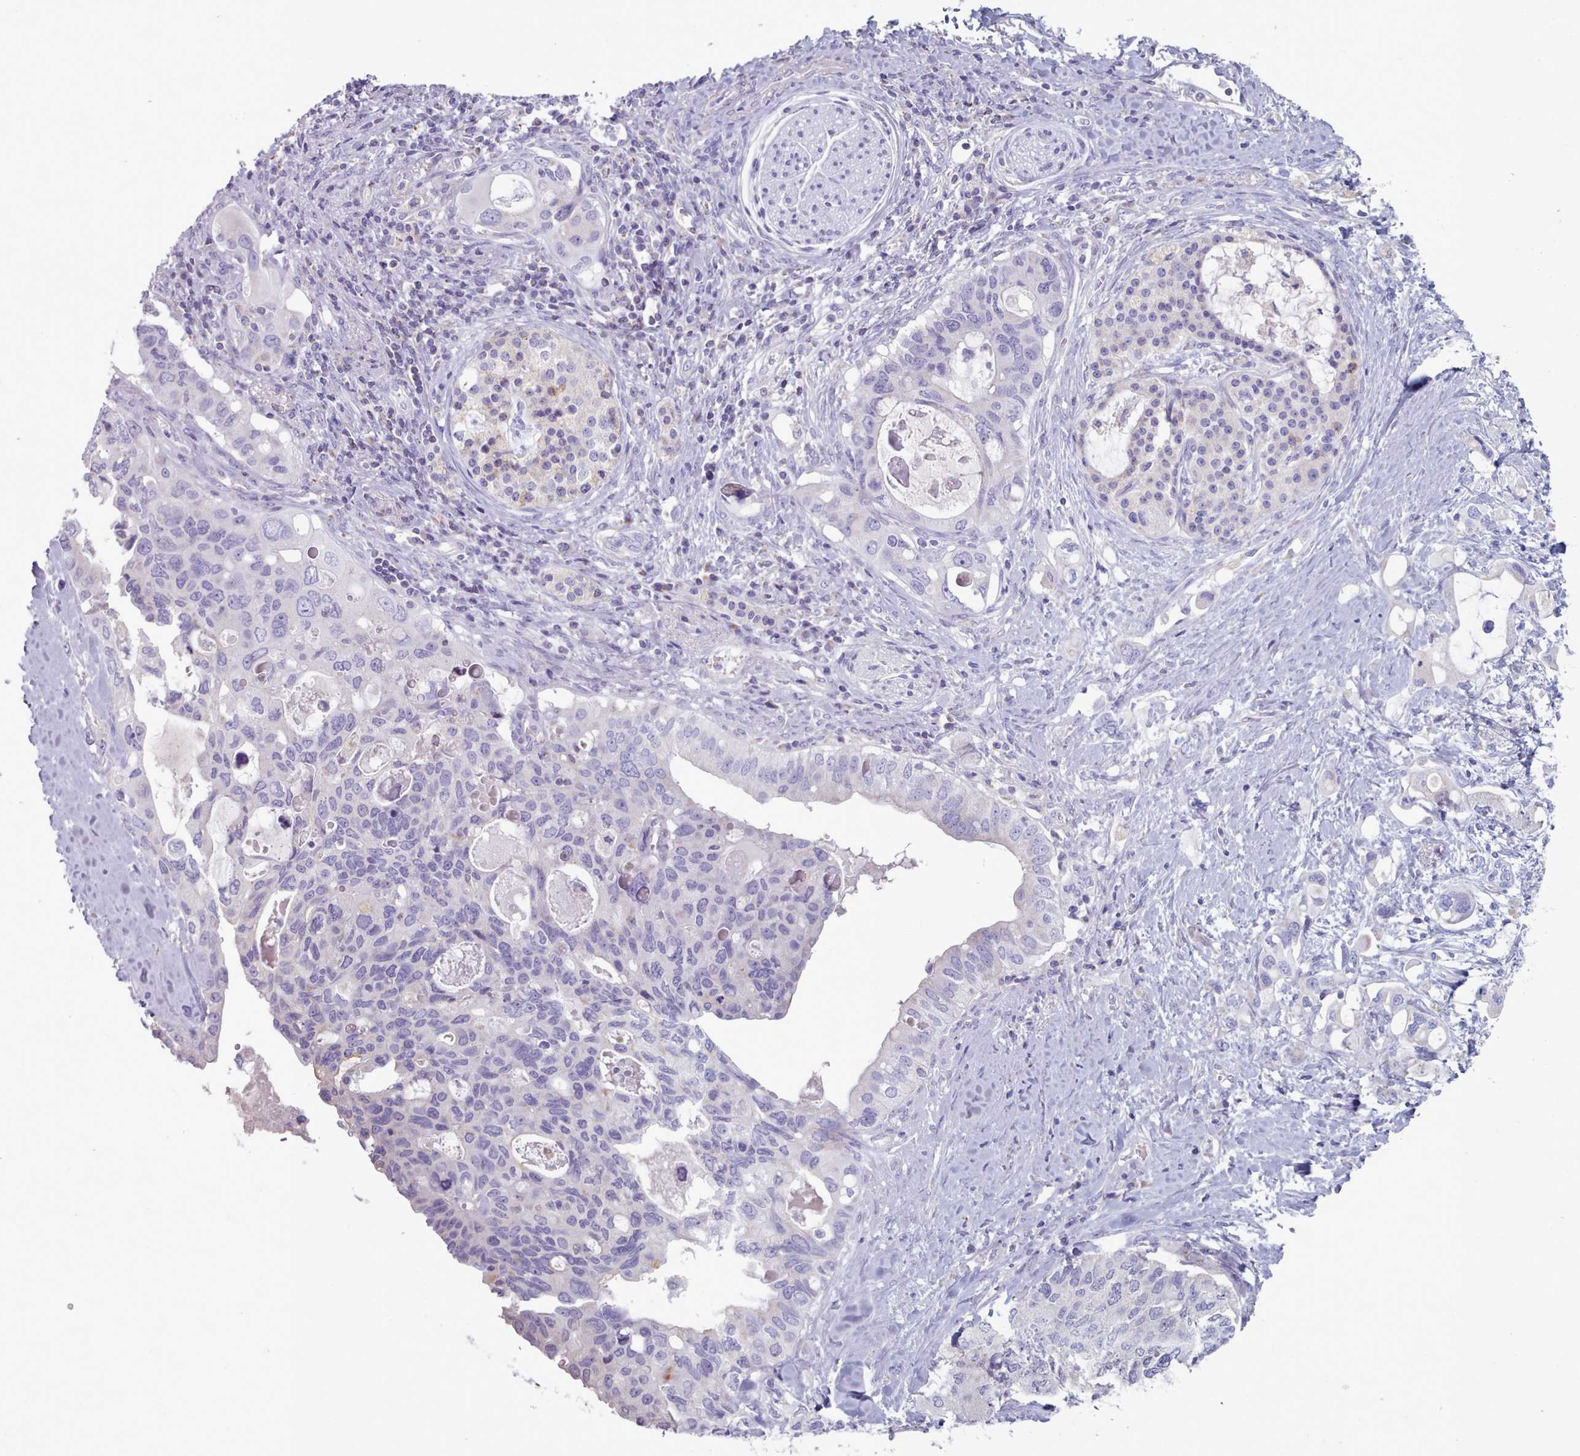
{"staining": {"intensity": "negative", "quantity": "none", "location": "none"}, "tissue": "pancreatic cancer", "cell_type": "Tumor cells", "image_type": "cancer", "snomed": [{"axis": "morphology", "description": "Adenocarcinoma, NOS"}, {"axis": "topography", "description": "Pancreas"}], "caption": "An immunohistochemistry histopathology image of pancreatic cancer (adenocarcinoma) is shown. There is no staining in tumor cells of pancreatic cancer (adenocarcinoma).", "gene": "HAO1", "patient": {"sex": "female", "age": 56}}